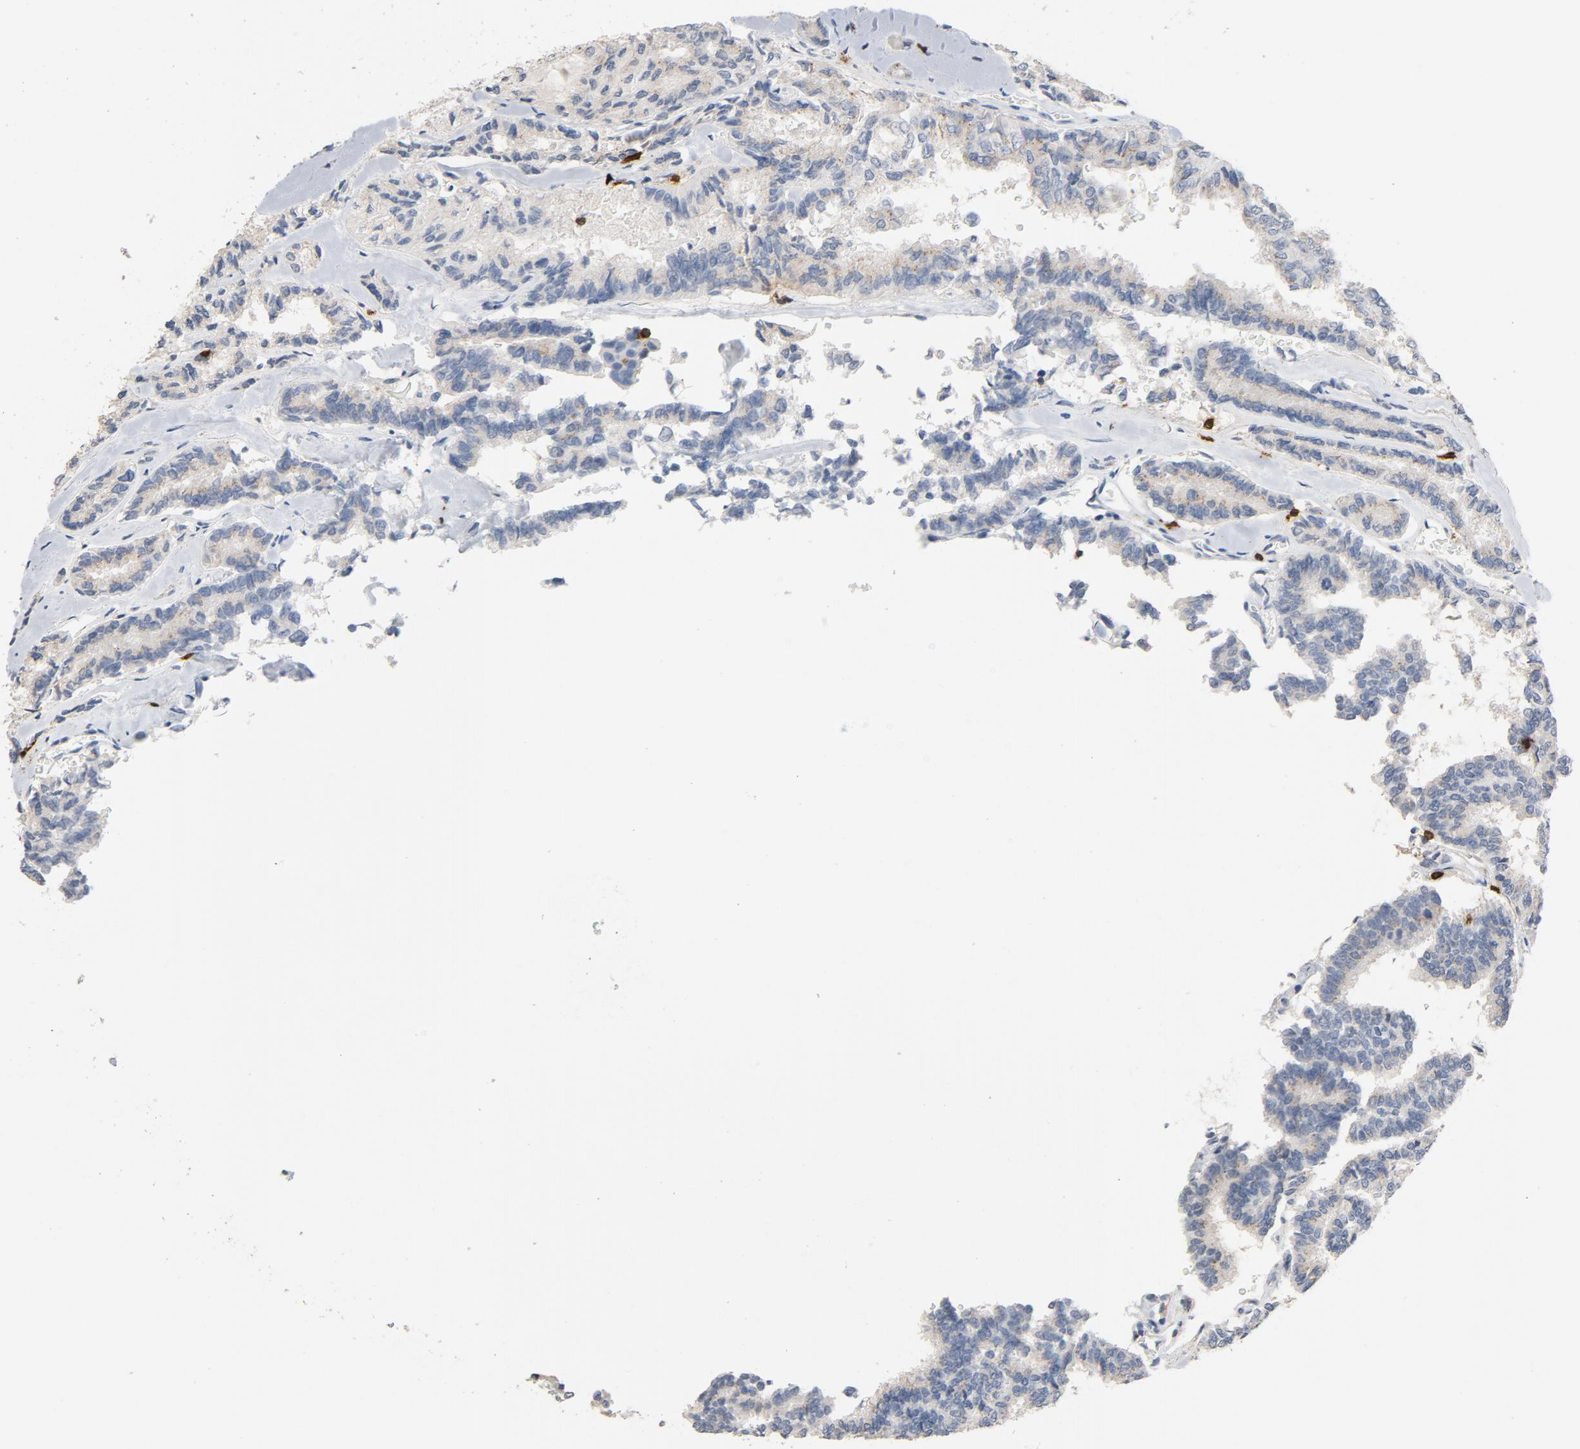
{"staining": {"intensity": "negative", "quantity": "none", "location": "none"}, "tissue": "thyroid cancer", "cell_type": "Tumor cells", "image_type": "cancer", "snomed": [{"axis": "morphology", "description": "Papillary adenocarcinoma, NOS"}, {"axis": "topography", "description": "Thyroid gland"}], "caption": "Thyroid papillary adenocarcinoma was stained to show a protein in brown. There is no significant positivity in tumor cells.", "gene": "CD247", "patient": {"sex": "female", "age": 35}}